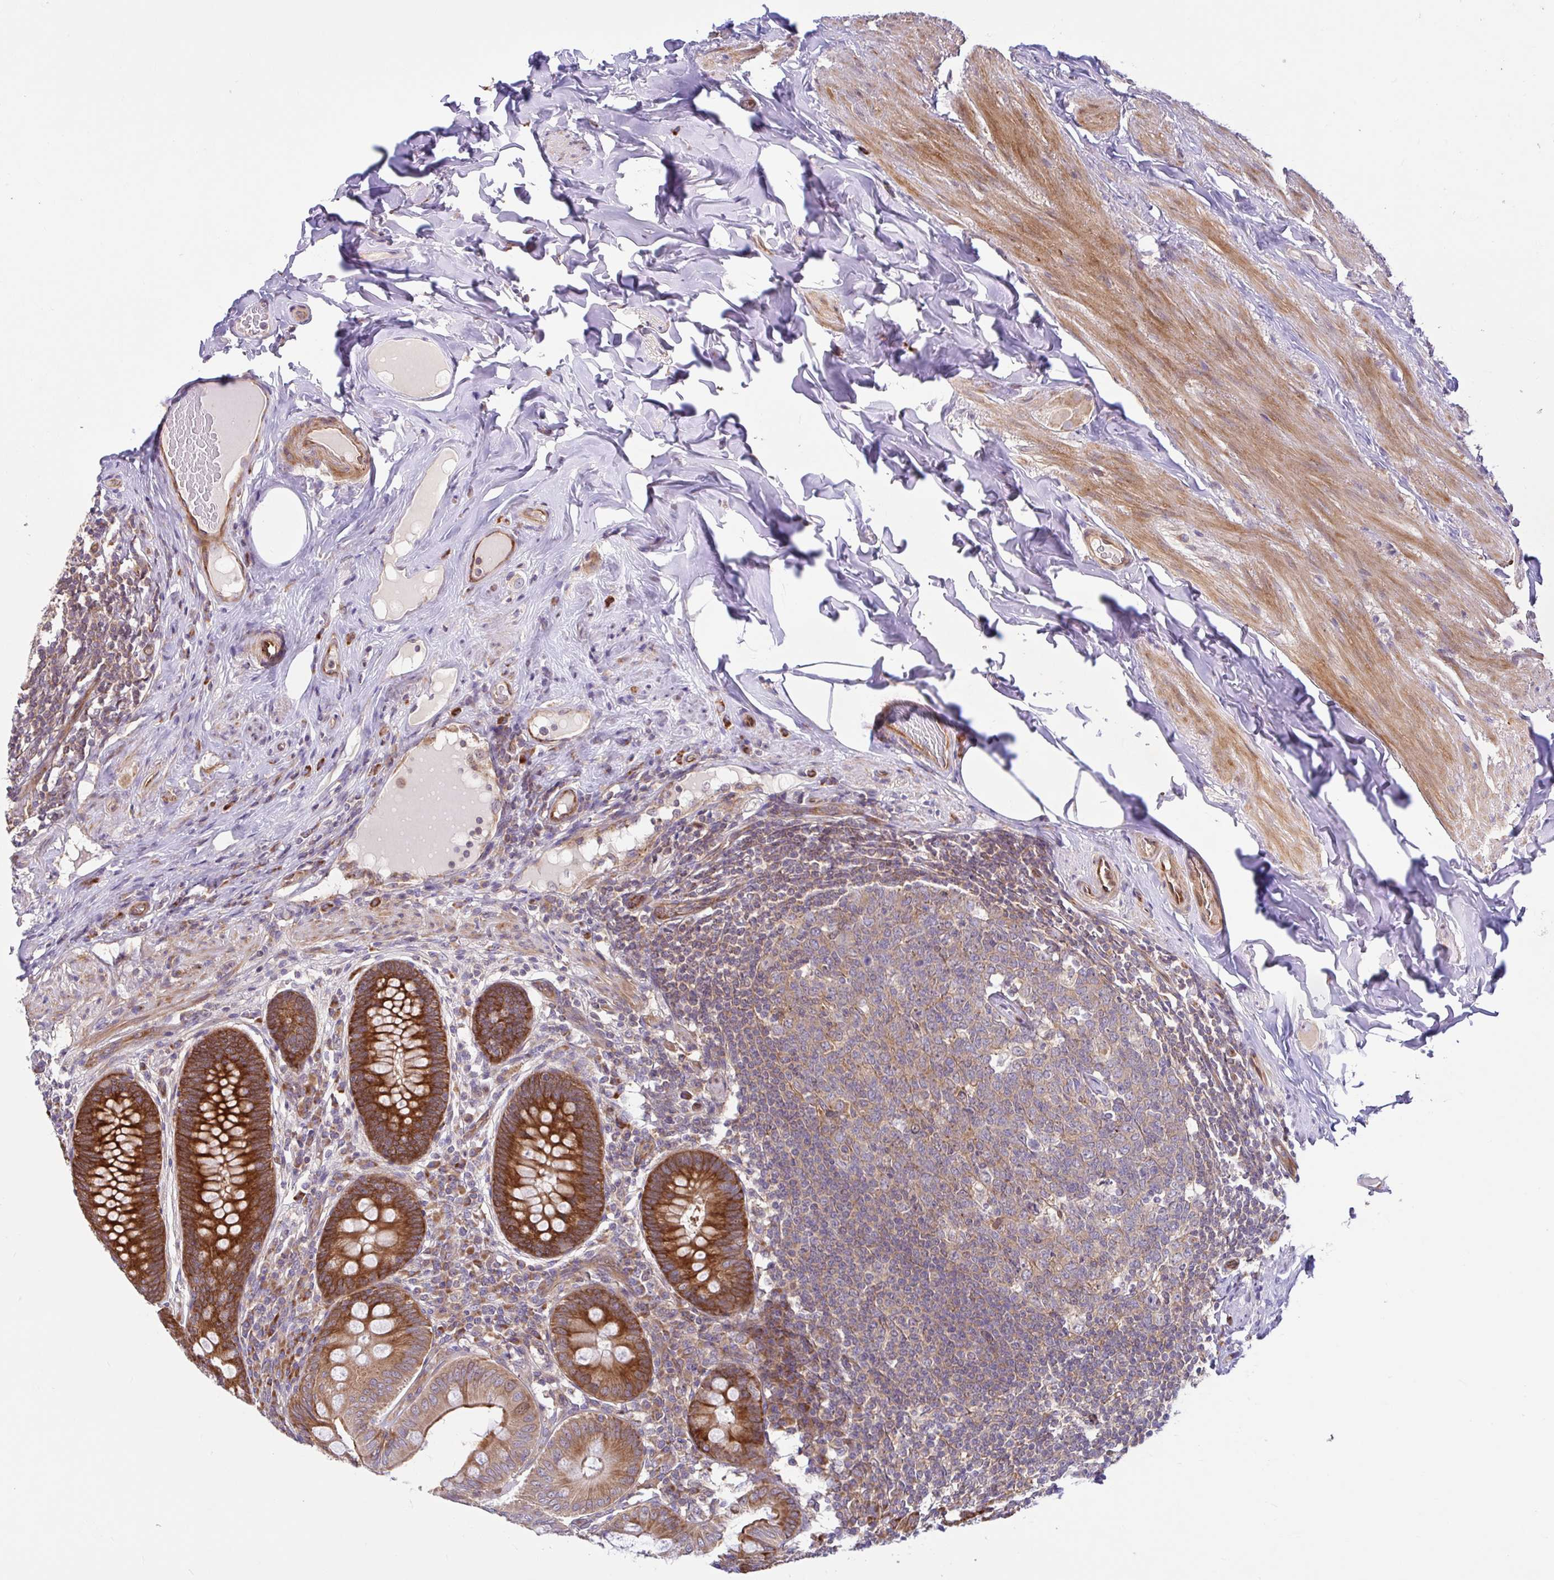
{"staining": {"intensity": "strong", "quantity": ">75%", "location": "cytoplasmic/membranous"}, "tissue": "appendix", "cell_type": "Glandular cells", "image_type": "normal", "snomed": [{"axis": "morphology", "description": "Normal tissue, NOS"}, {"axis": "topography", "description": "Appendix"}], "caption": "This photomicrograph exhibits immunohistochemistry (IHC) staining of normal appendix, with high strong cytoplasmic/membranous staining in about >75% of glandular cells.", "gene": "NTPCR", "patient": {"sex": "male", "age": 71}}